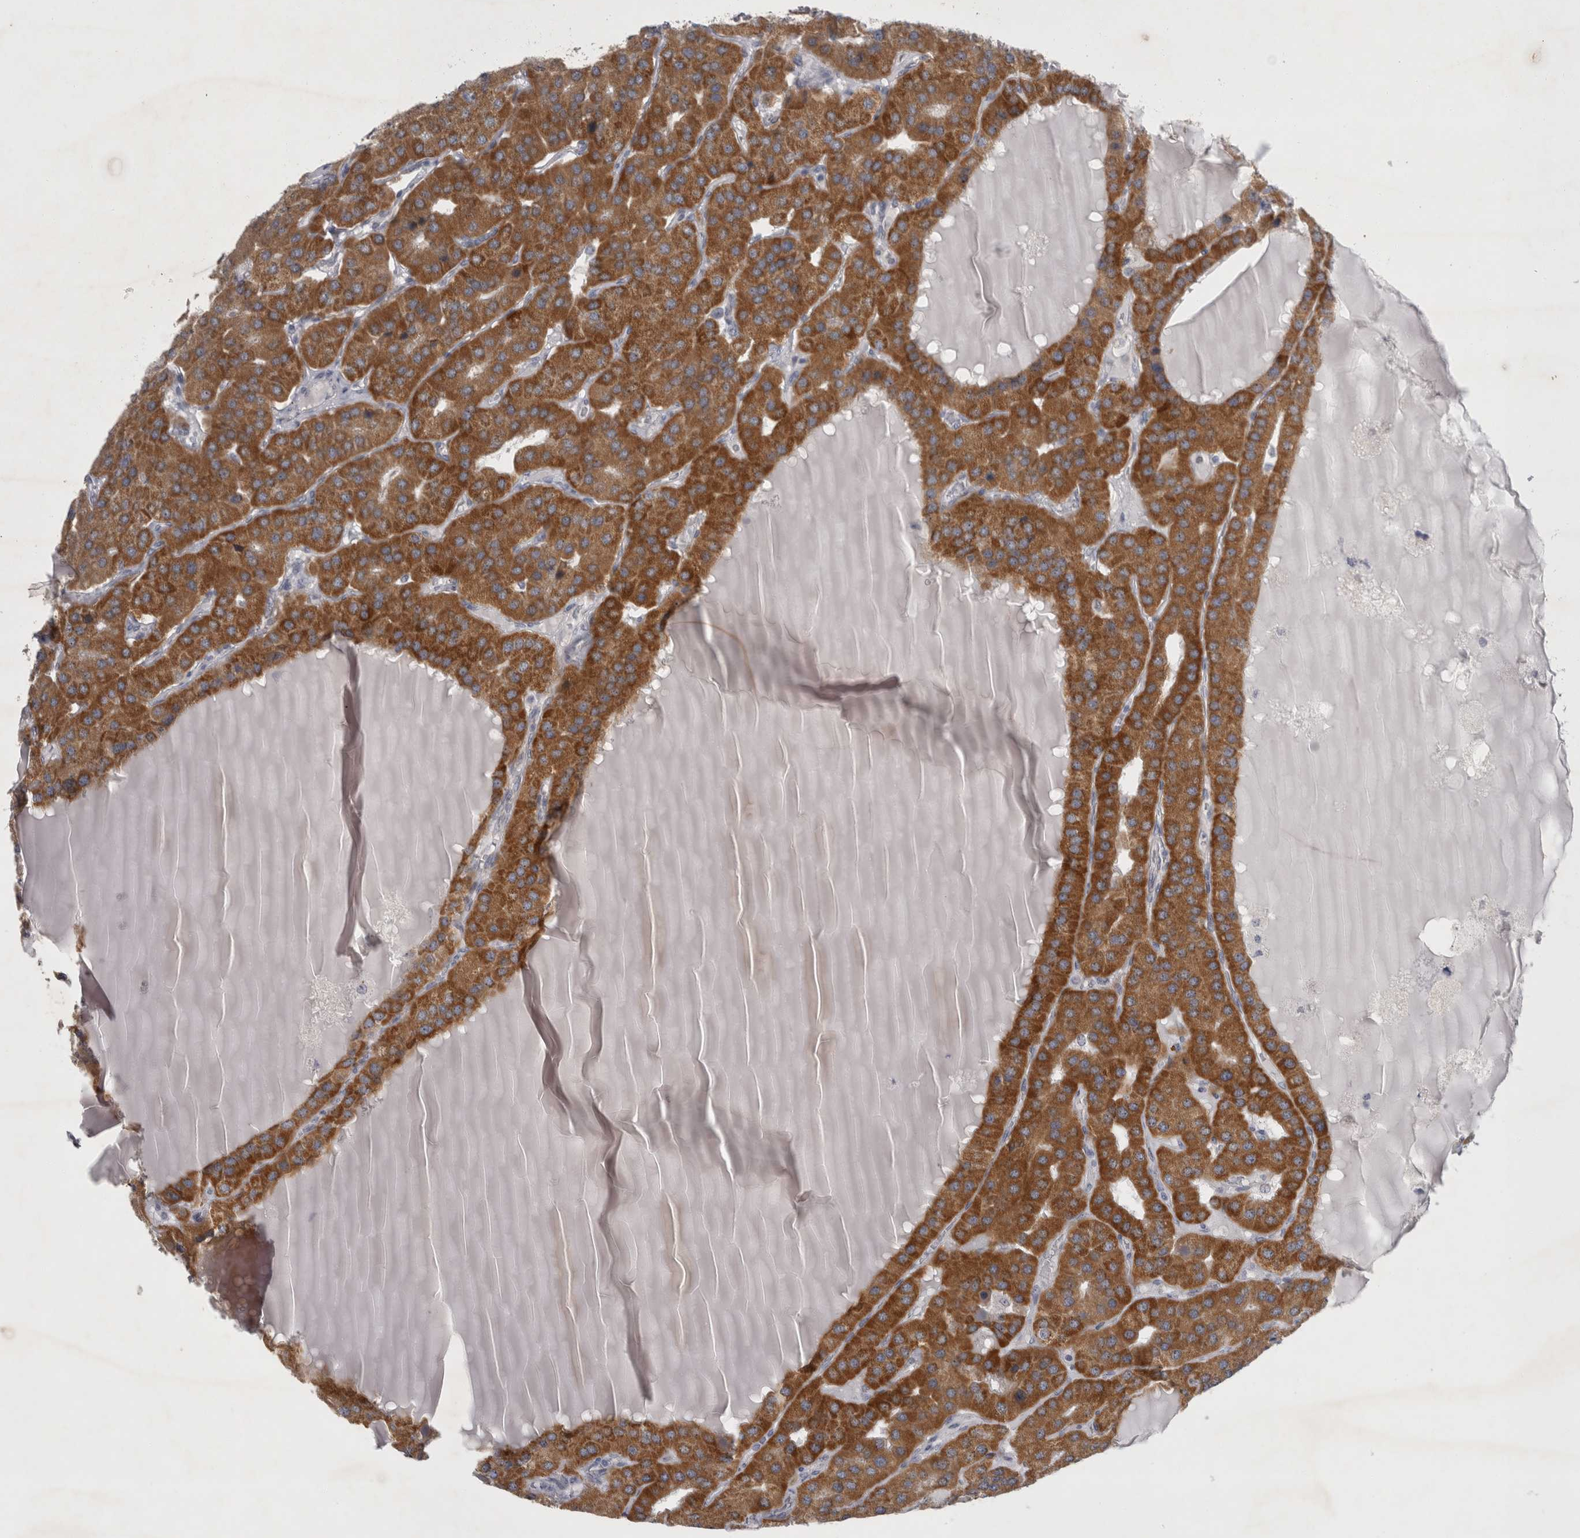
{"staining": {"intensity": "moderate", "quantity": ">75%", "location": "cytoplasmic/membranous"}, "tissue": "parathyroid gland", "cell_type": "Glandular cells", "image_type": "normal", "snomed": [{"axis": "morphology", "description": "Normal tissue, NOS"}, {"axis": "morphology", "description": "Adenoma, NOS"}, {"axis": "topography", "description": "Parathyroid gland"}], "caption": "A histopathology image of parathyroid gland stained for a protein displays moderate cytoplasmic/membranous brown staining in glandular cells.", "gene": "FXYD7", "patient": {"sex": "female", "age": 86}}